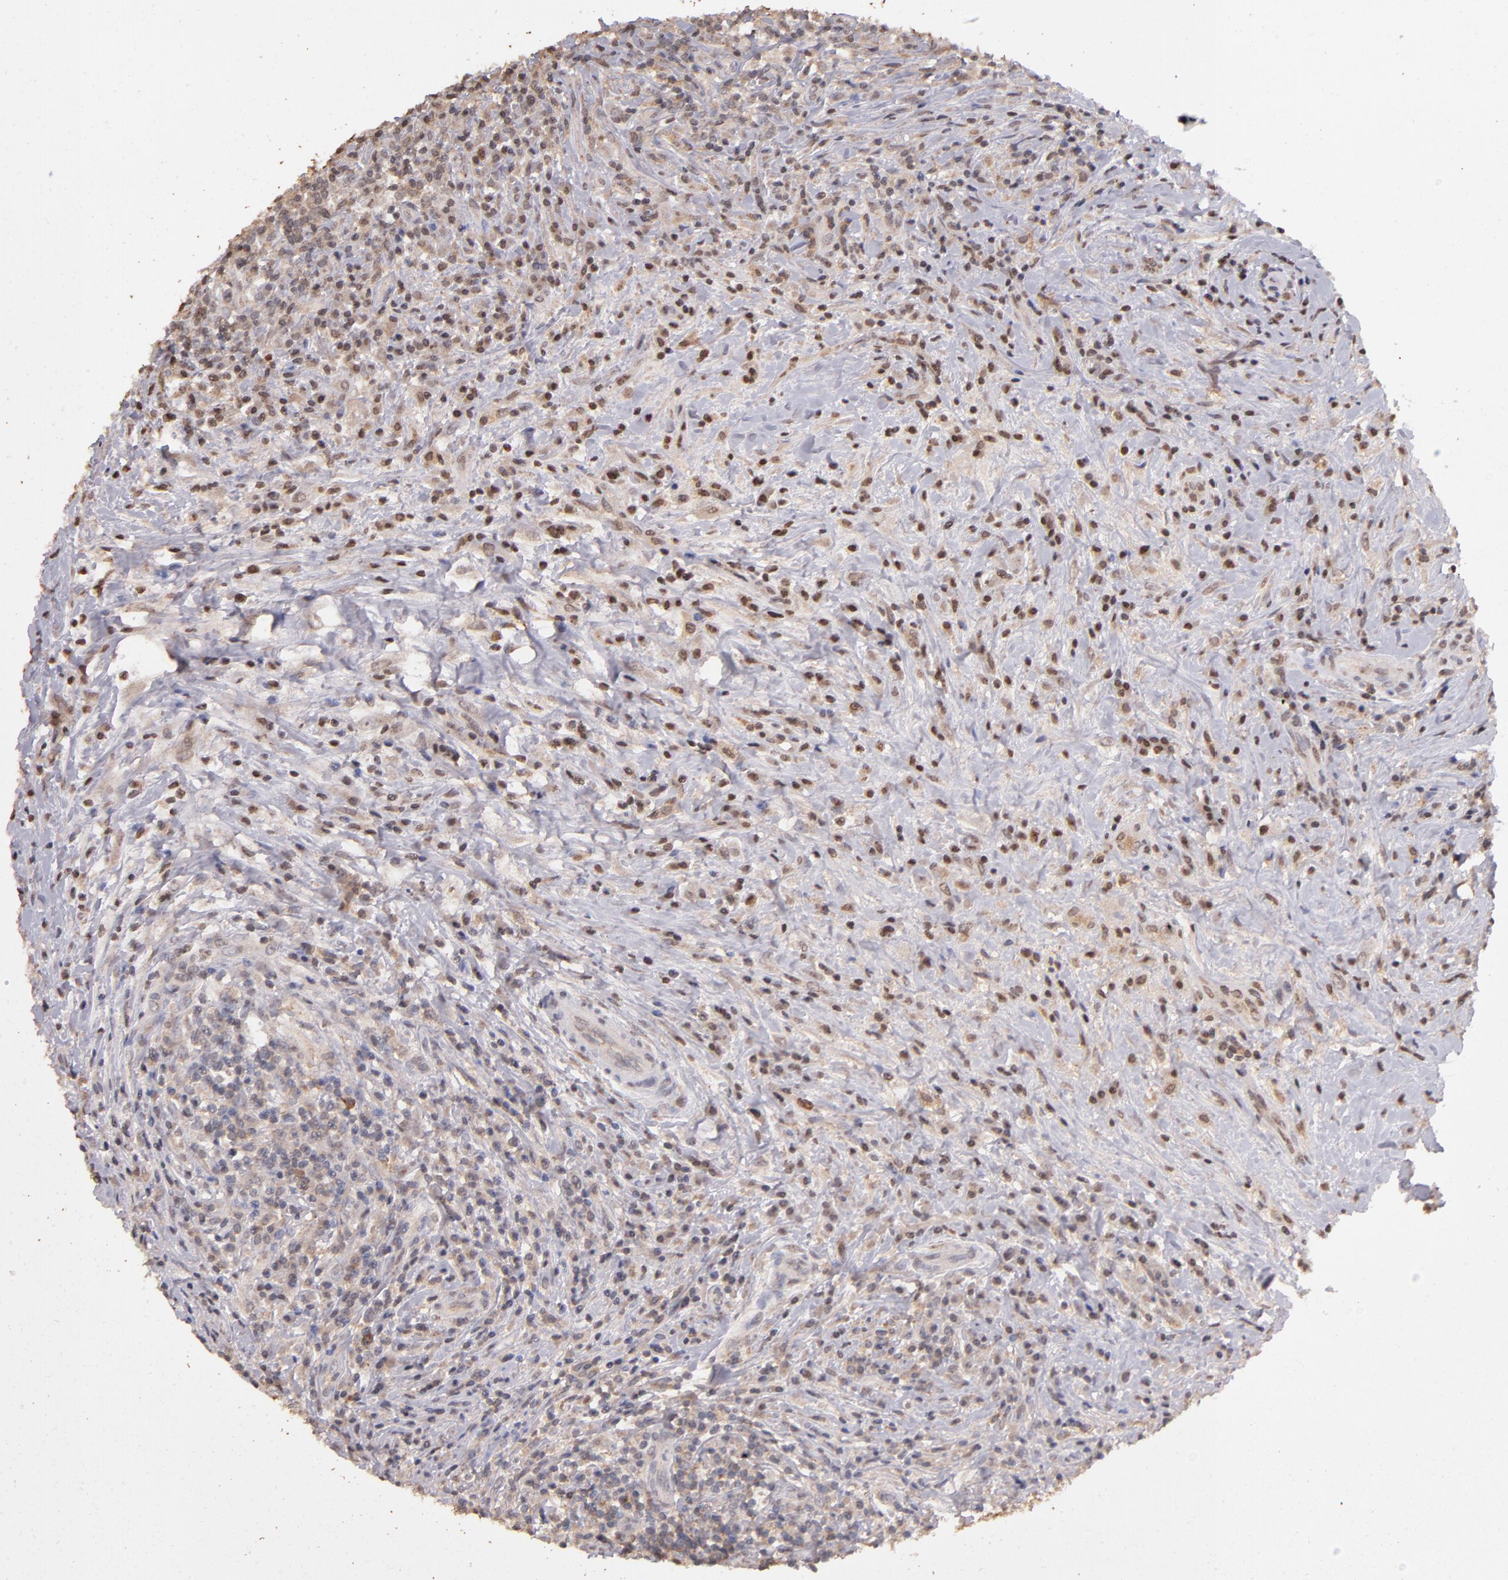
{"staining": {"intensity": "moderate", "quantity": ">75%", "location": "cytoplasmic/membranous"}, "tissue": "lymphoma", "cell_type": "Tumor cells", "image_type": "cancer", "snomed": [{"axis": "morphology", "description": "Hodgkin's disease, NOS"}, {"axis": "topography", "description": "Lymph node"}], "caption": "The histopathology image reveals immunohistochemical staining of Hodgkin's disease. There is moderate cytoplasmic/membranous staining is seen in approximately >75% of tumor cells.", "gene": "SERPINC1", "patient": {"sex": "female", "age": 25}}